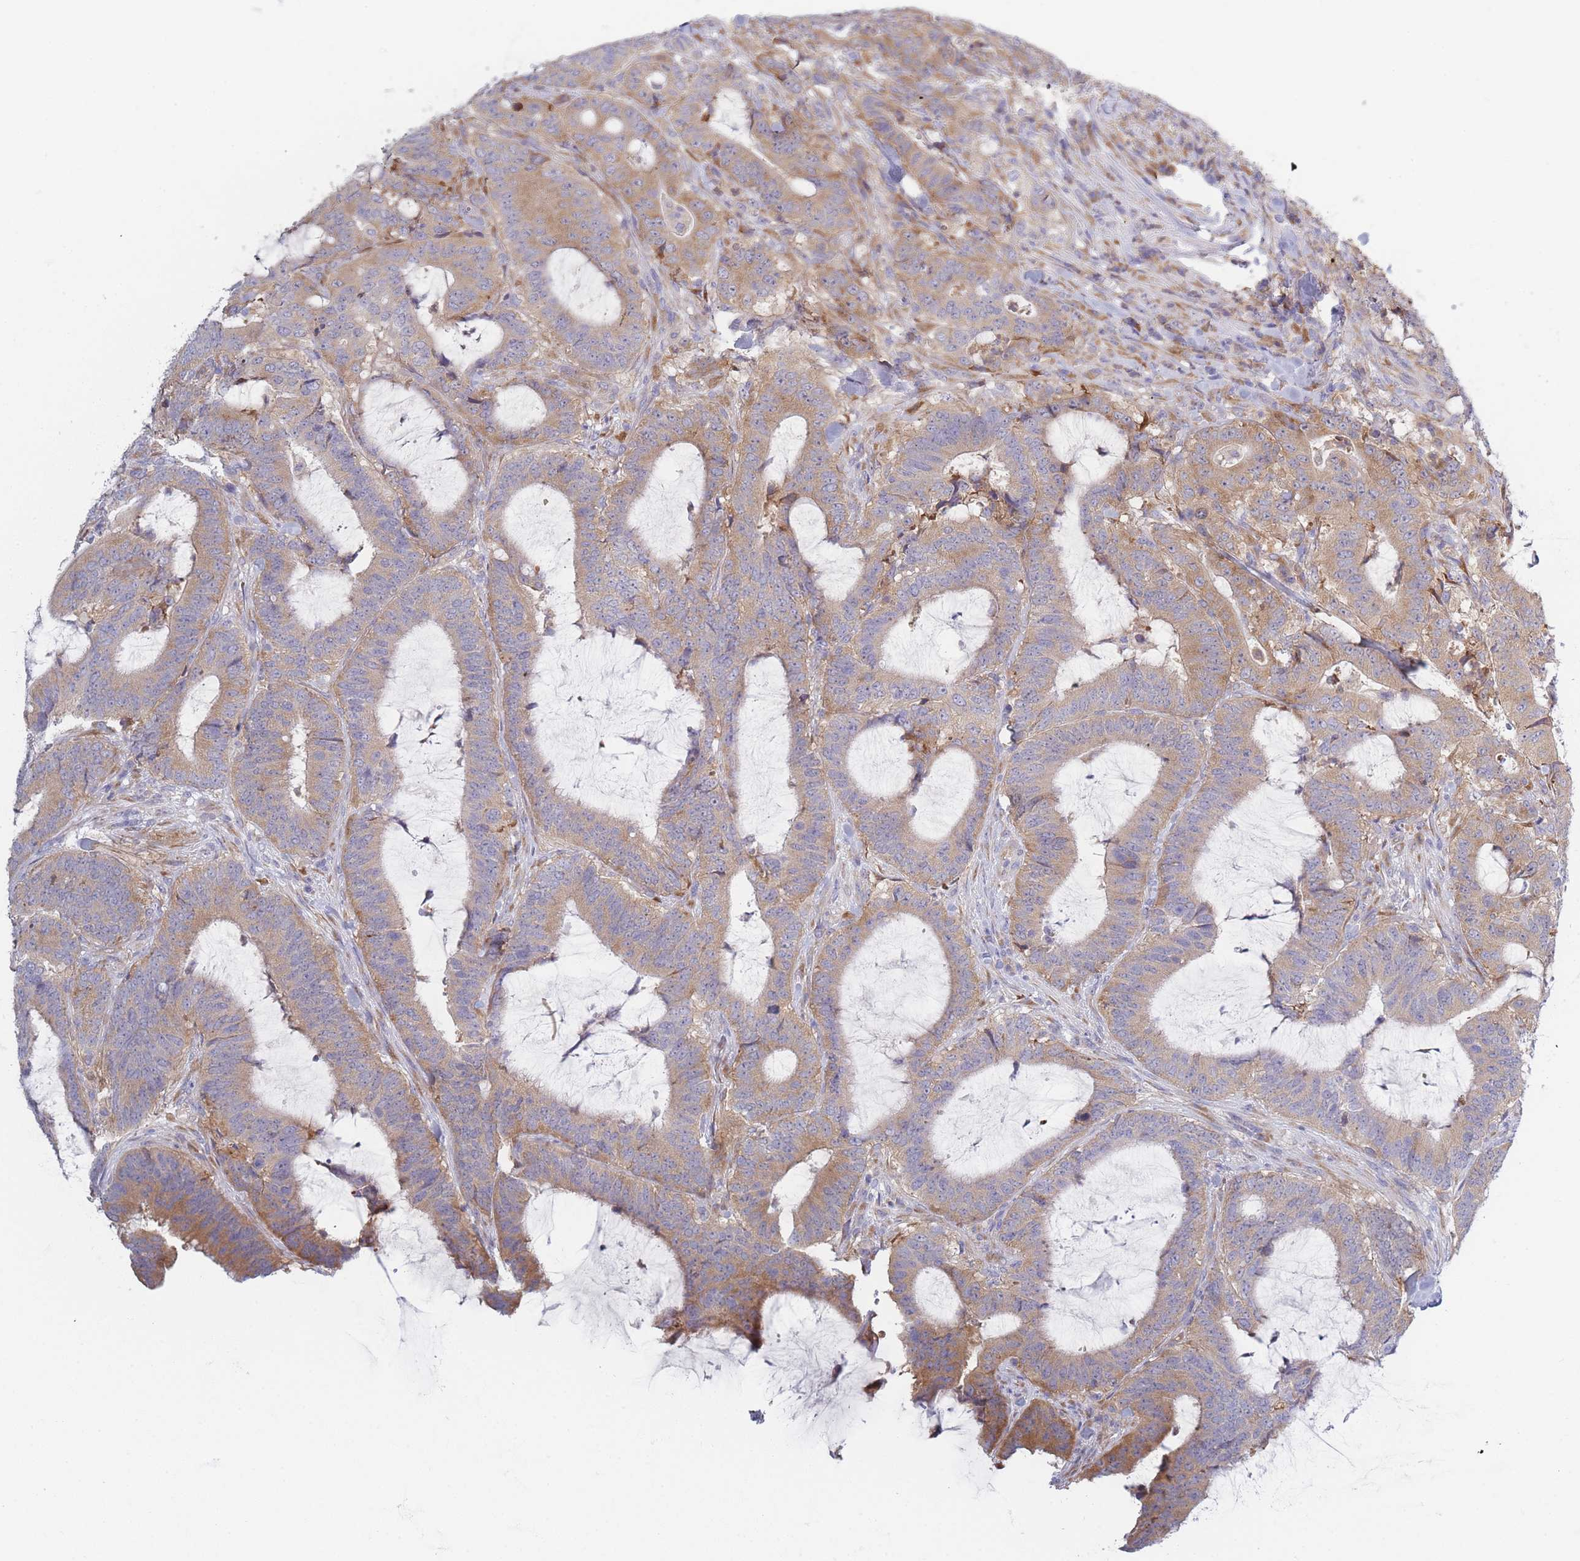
{"staining": {"intensity": "moderate", "quantity": ">75%", "location": "cytoplasmic/membranous"}, "tissue": "colorectal cancer", "cell_type": "Tumor cells", "image_type": "cancer", "snomed": [{"axis": "morphology", "description": "Adenocarcinoma, NOS"}, {"axis": "topography", "description": "Colon"}], "caption": "Human colorectal cancer (adenocarcinoma) stained with a protein marker shows moderate staining in tumor cells.", "gene": "NDUFAF6", "patient": {"sex": "female", "age": 43}}